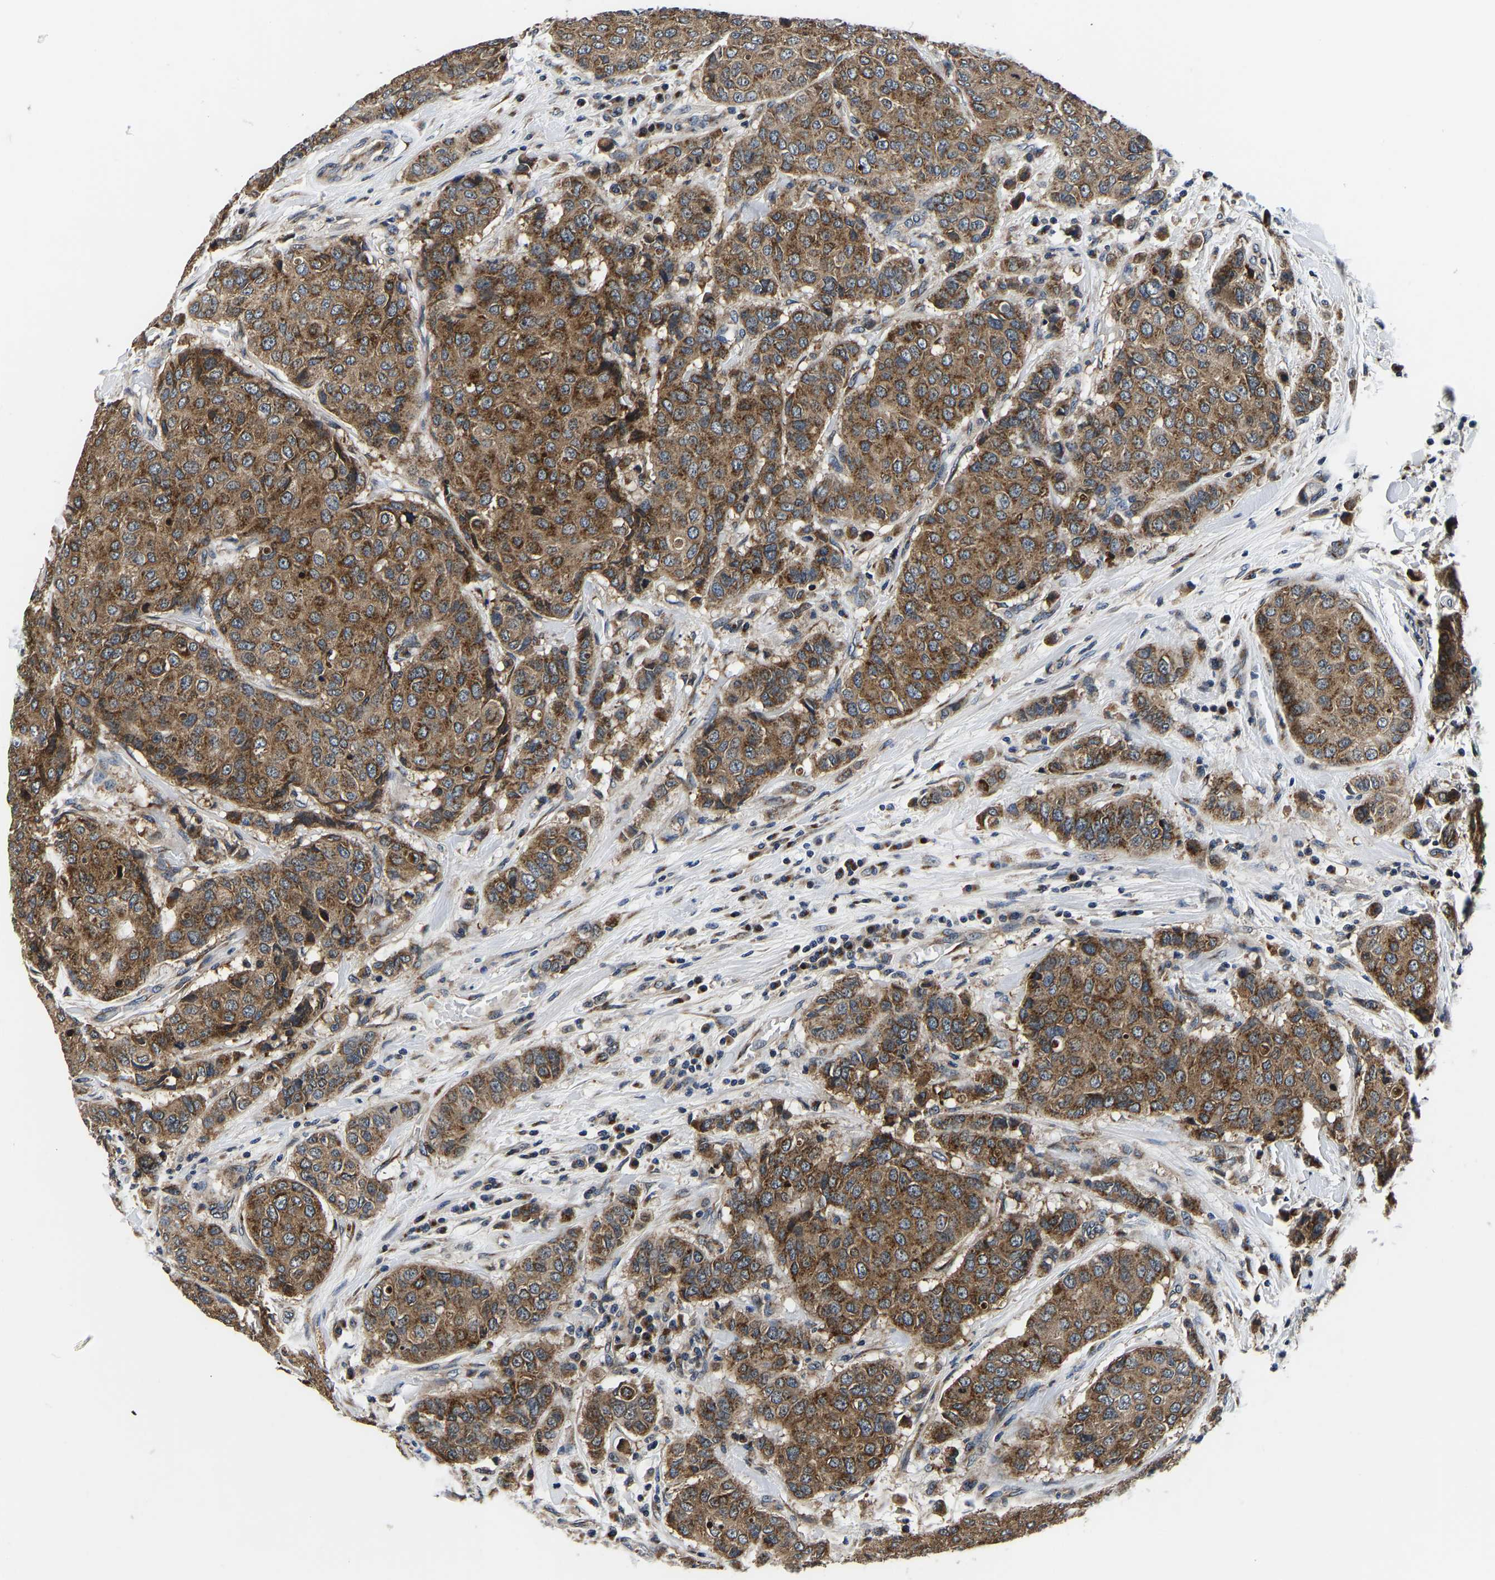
{"staining": {"intensity": "strong", "quantity": ">75%", "location": "cytoplasmic/membranous"}, "tissue": "breast cancer", "cell_type": "Tumor cells", "image_type": "cancer", "snomed": [{"axis": "morphology", "description": "Duct carcinoma"}, {"axis": "topography", "description": "Breast"}], "caption": "Immunohistochemistry micrograph of human breast intraductal carcinoma stained for a protein (brown), which demonstrates high levels of strong cytoplasmic/membranous positivity in approximately >75% of tumor cells.", "gene": "RABAC1", "patient": {"sex": "female", "age": 27}}